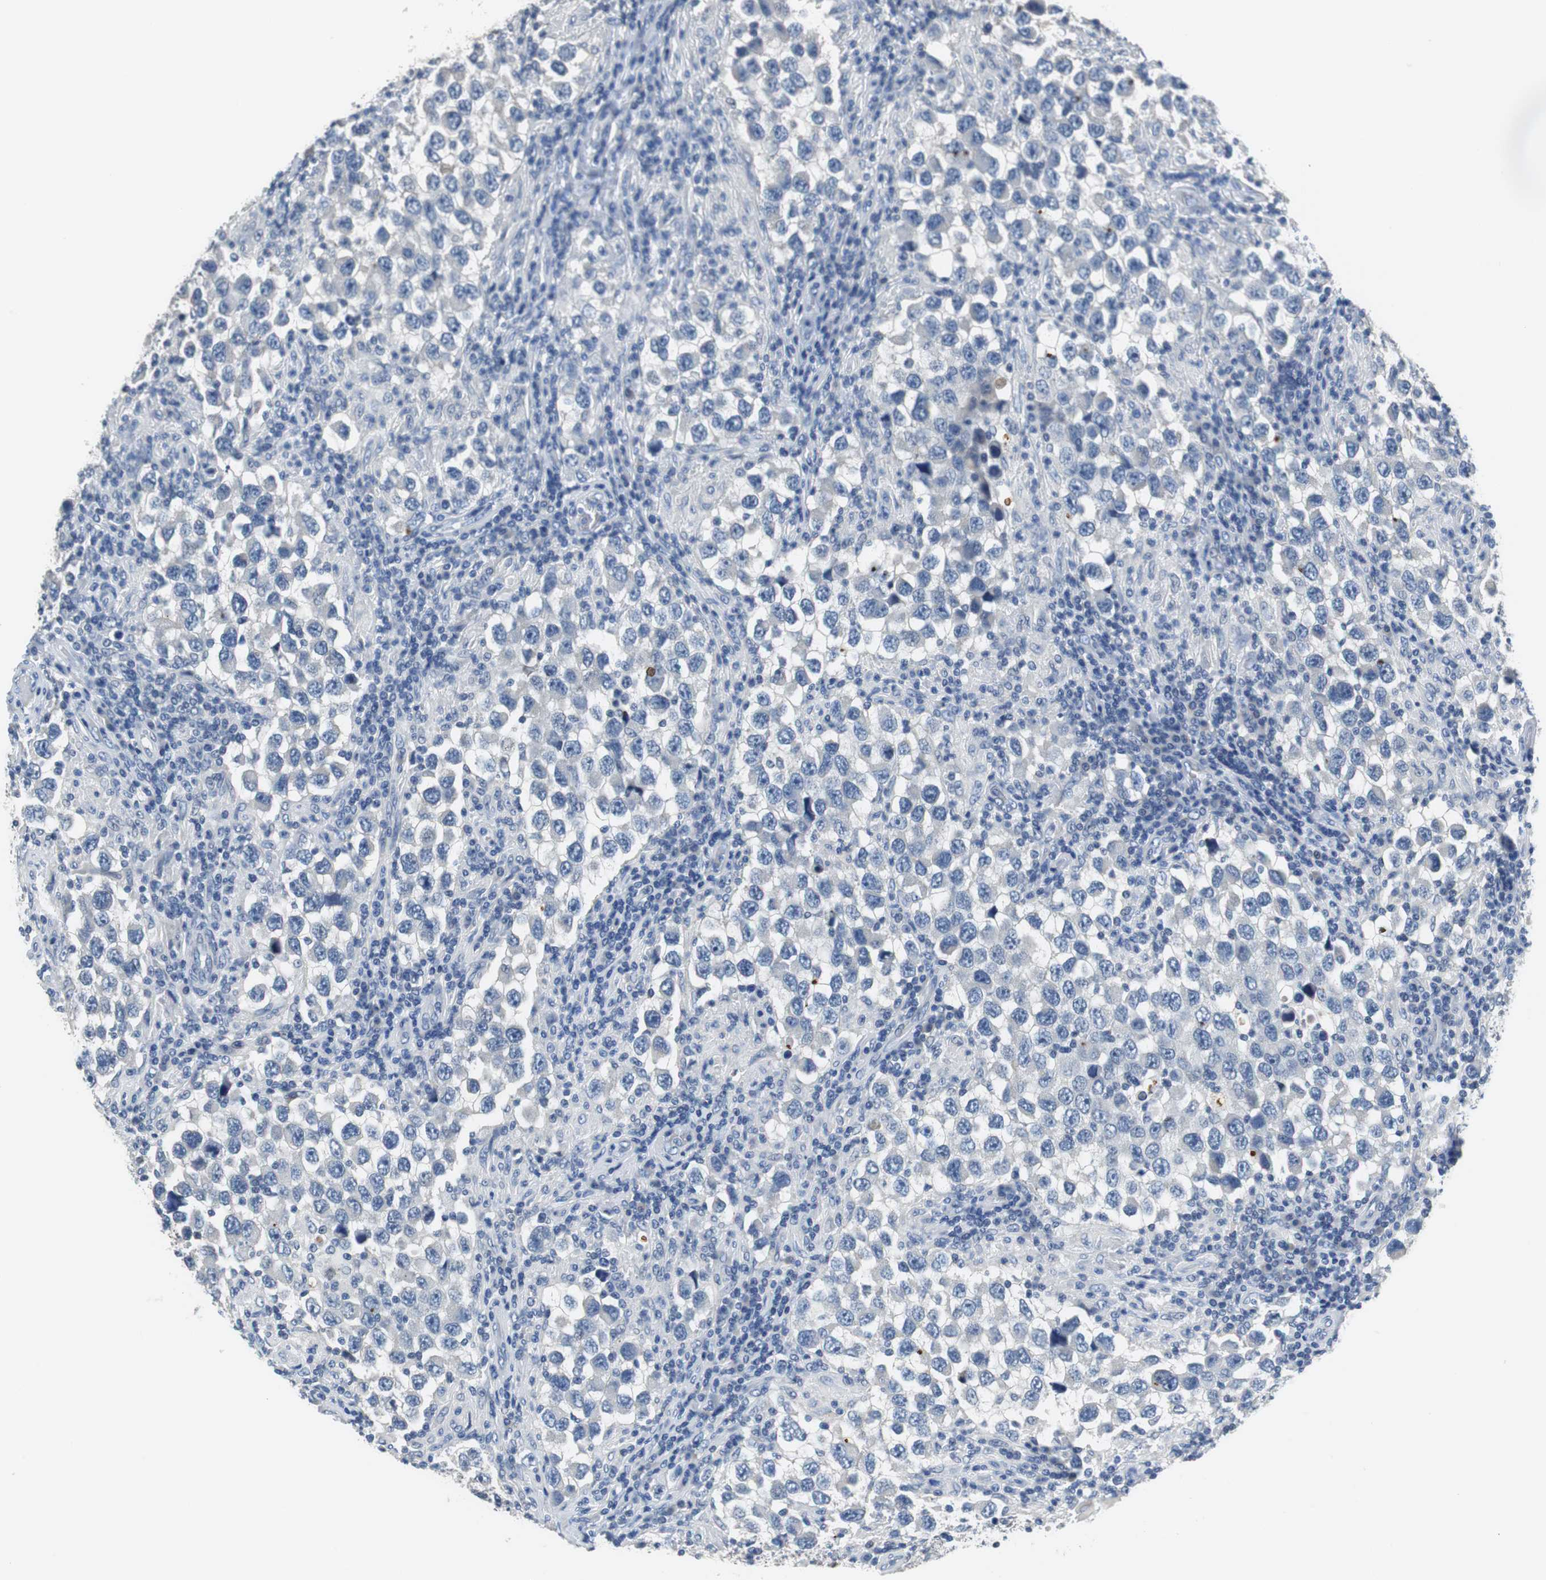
{"staining": {"intensity": "negative", "quantity": "none", "location": "none"}, "tissue": "testis cancer", "cell_type": "Tumor cells", "image_type": "cancer", "snomed": [{"axis": "morphology", "description": "Carcinoma, Embryonal, NOS"}, {"axis": "topography", "description": "Testis"}], "caption": "Immunohistochemical staining of human testis embryonal carcinoma exhibits no significant positivity in tumor cells.", "gene": "MUC7", "patient": {"sex": "male", "age": 21}}